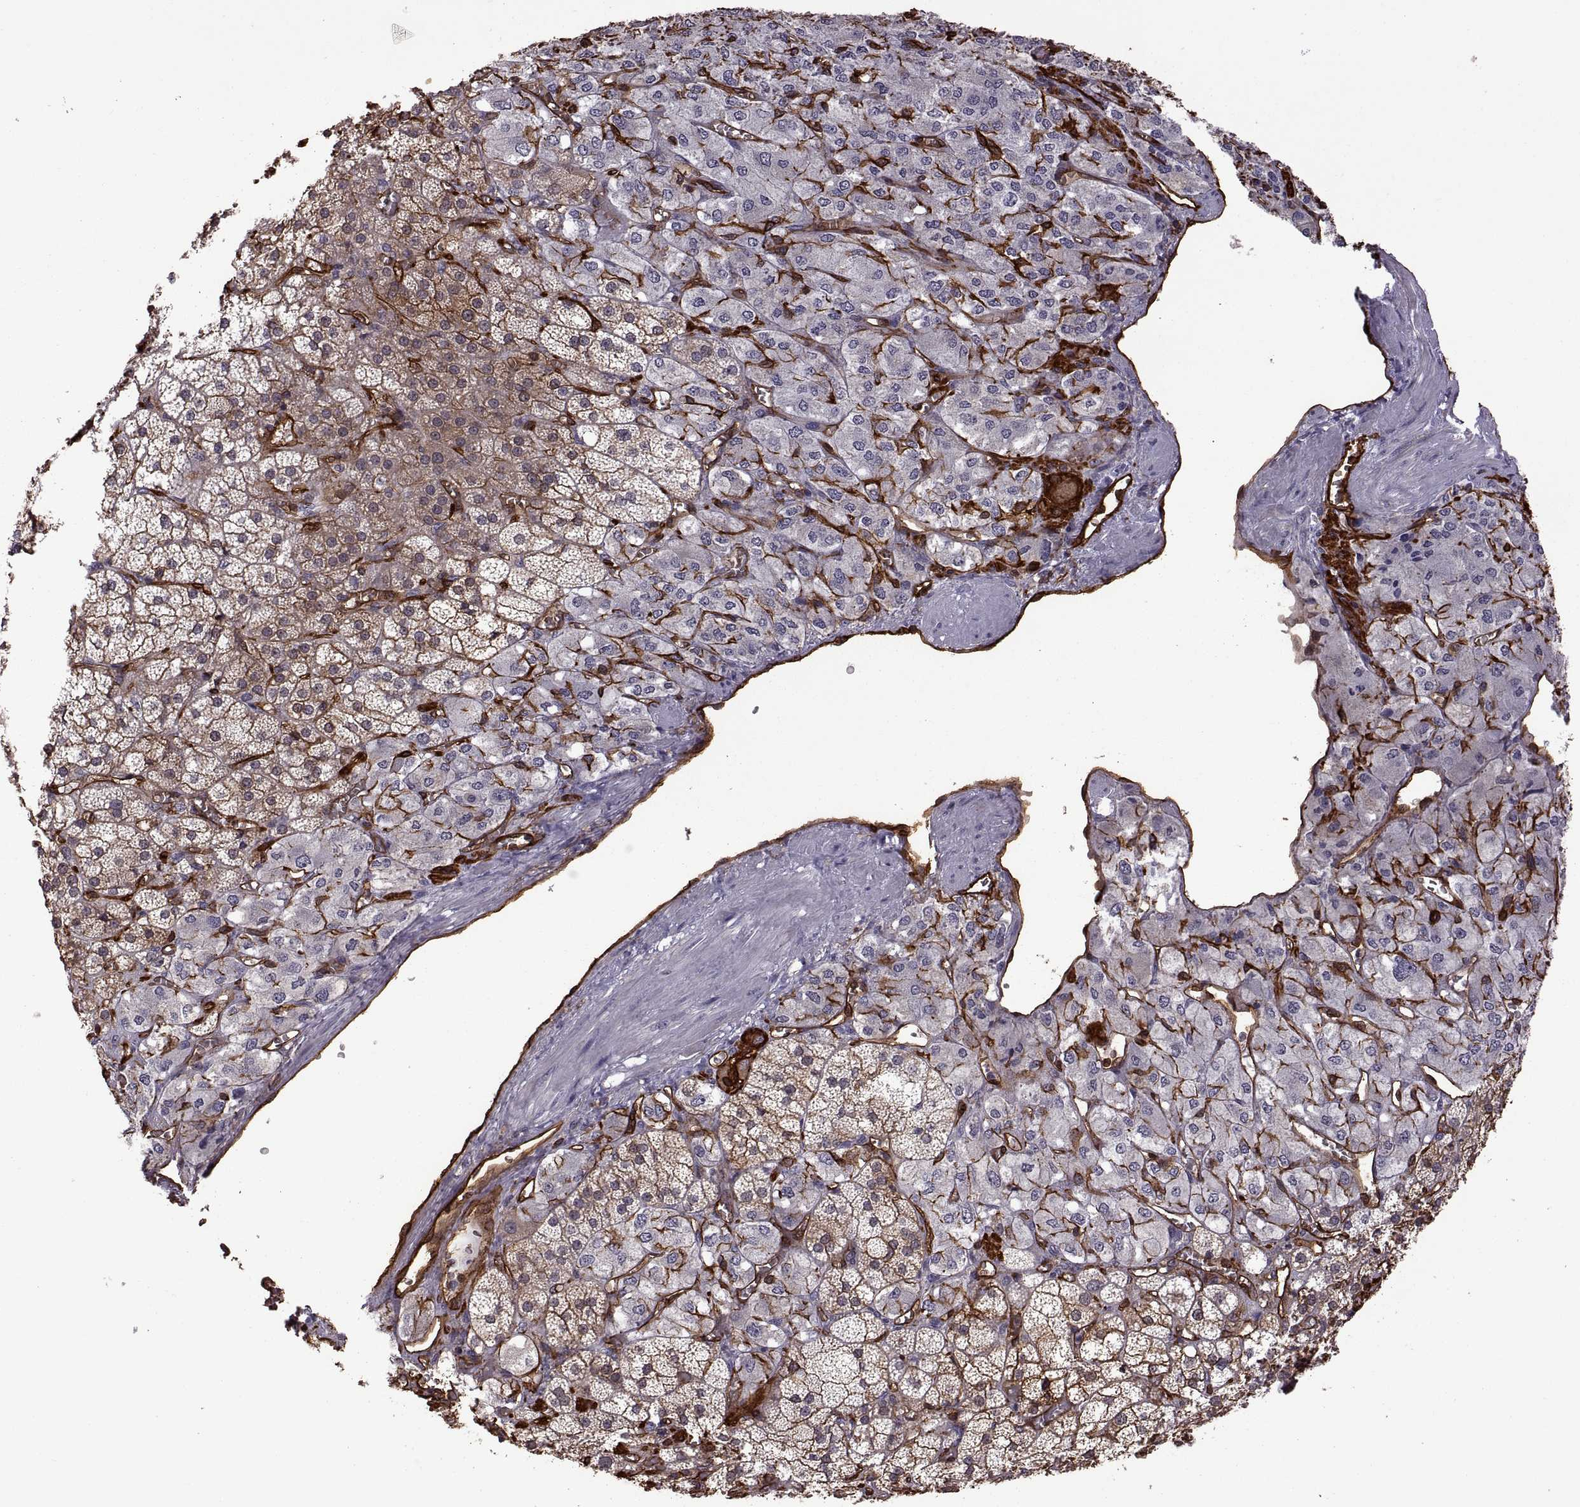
{"staining": {"intensity": "moderate", "quantity": "25%-75%", "location": "cytoplasmic/membranous"}, "tissue": "adrenal gland", "cell_type": "Glandular cells", "image_type": "normal", "snomed": [{"axis": "morphology", "description": "Normal tissue, NOS"}, {"axis": "topography", "description": "Adrenal gland"}], "caption": "Adrenal gland stained for a protein (brown) displays moderate cytoplasmic/membranous positive expression in about 25%-75% of glandular cells.", "gene": "S100A10", "patient": {"sex": "female", "age": 60}}